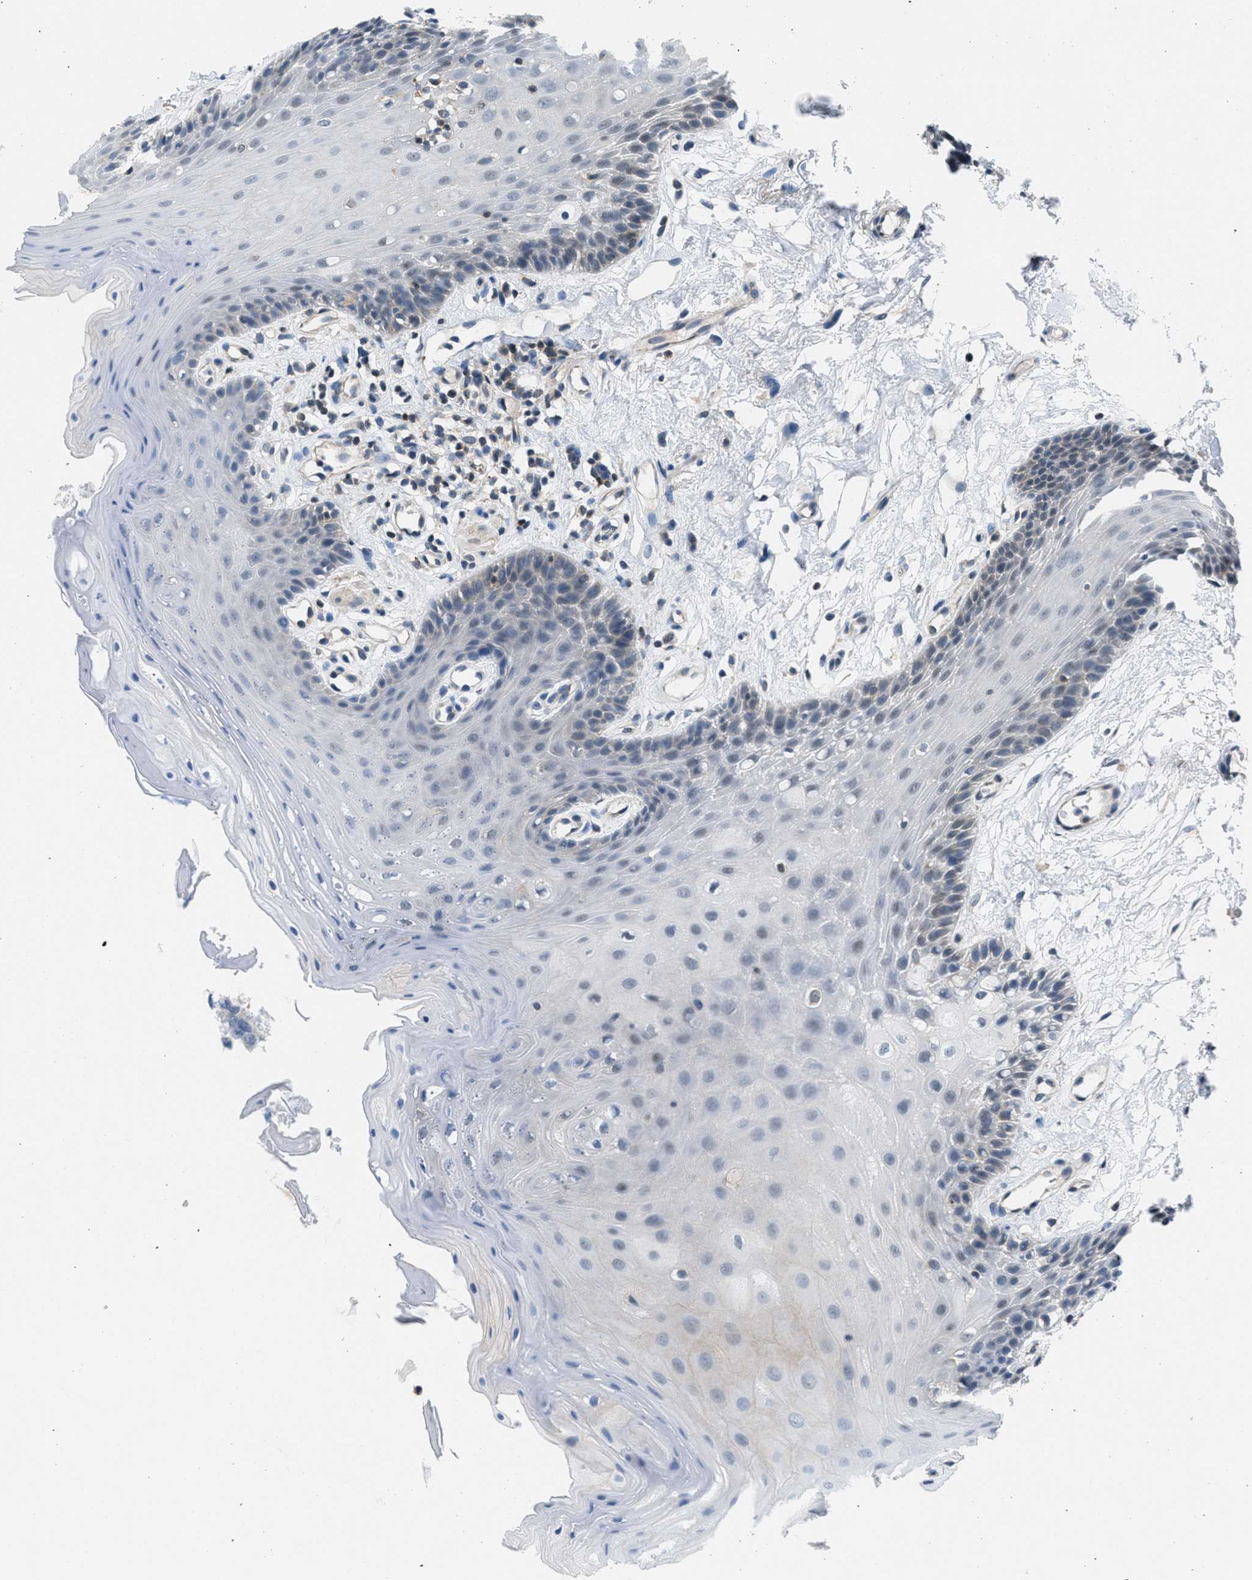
{"staining": {"intensity": "weak", "quantity": "25%-75%", "location": "cytoplasmic/membranous"}, "tissue": "oral mucosa", "cell_type": "Squamous epithelial cells", "image_type": "normal", "snomed": [{"axis": "morphology", "description": "Normal tissue, NOS"}, {"axis": "morphology", "description": "Squamous cell carcinoma, NOS"}, {"axis": "topography", "description": "Oral tissue"}, {"axis": "topography", "description": "Head-Neck"}], "caption": "Brown immunohistochemical staining in unremarkable human oral mucosa displays weak cytoplasmic/membranous expression in about 25%-75% of squamous epithelial cells. The staining was performed using DAB, with brown indicating positive protein expression. Nuclei are stained blue with hematoxylin.", "gene": "PIP5K1C", "patient": {"sex": "male", "age": 71}}